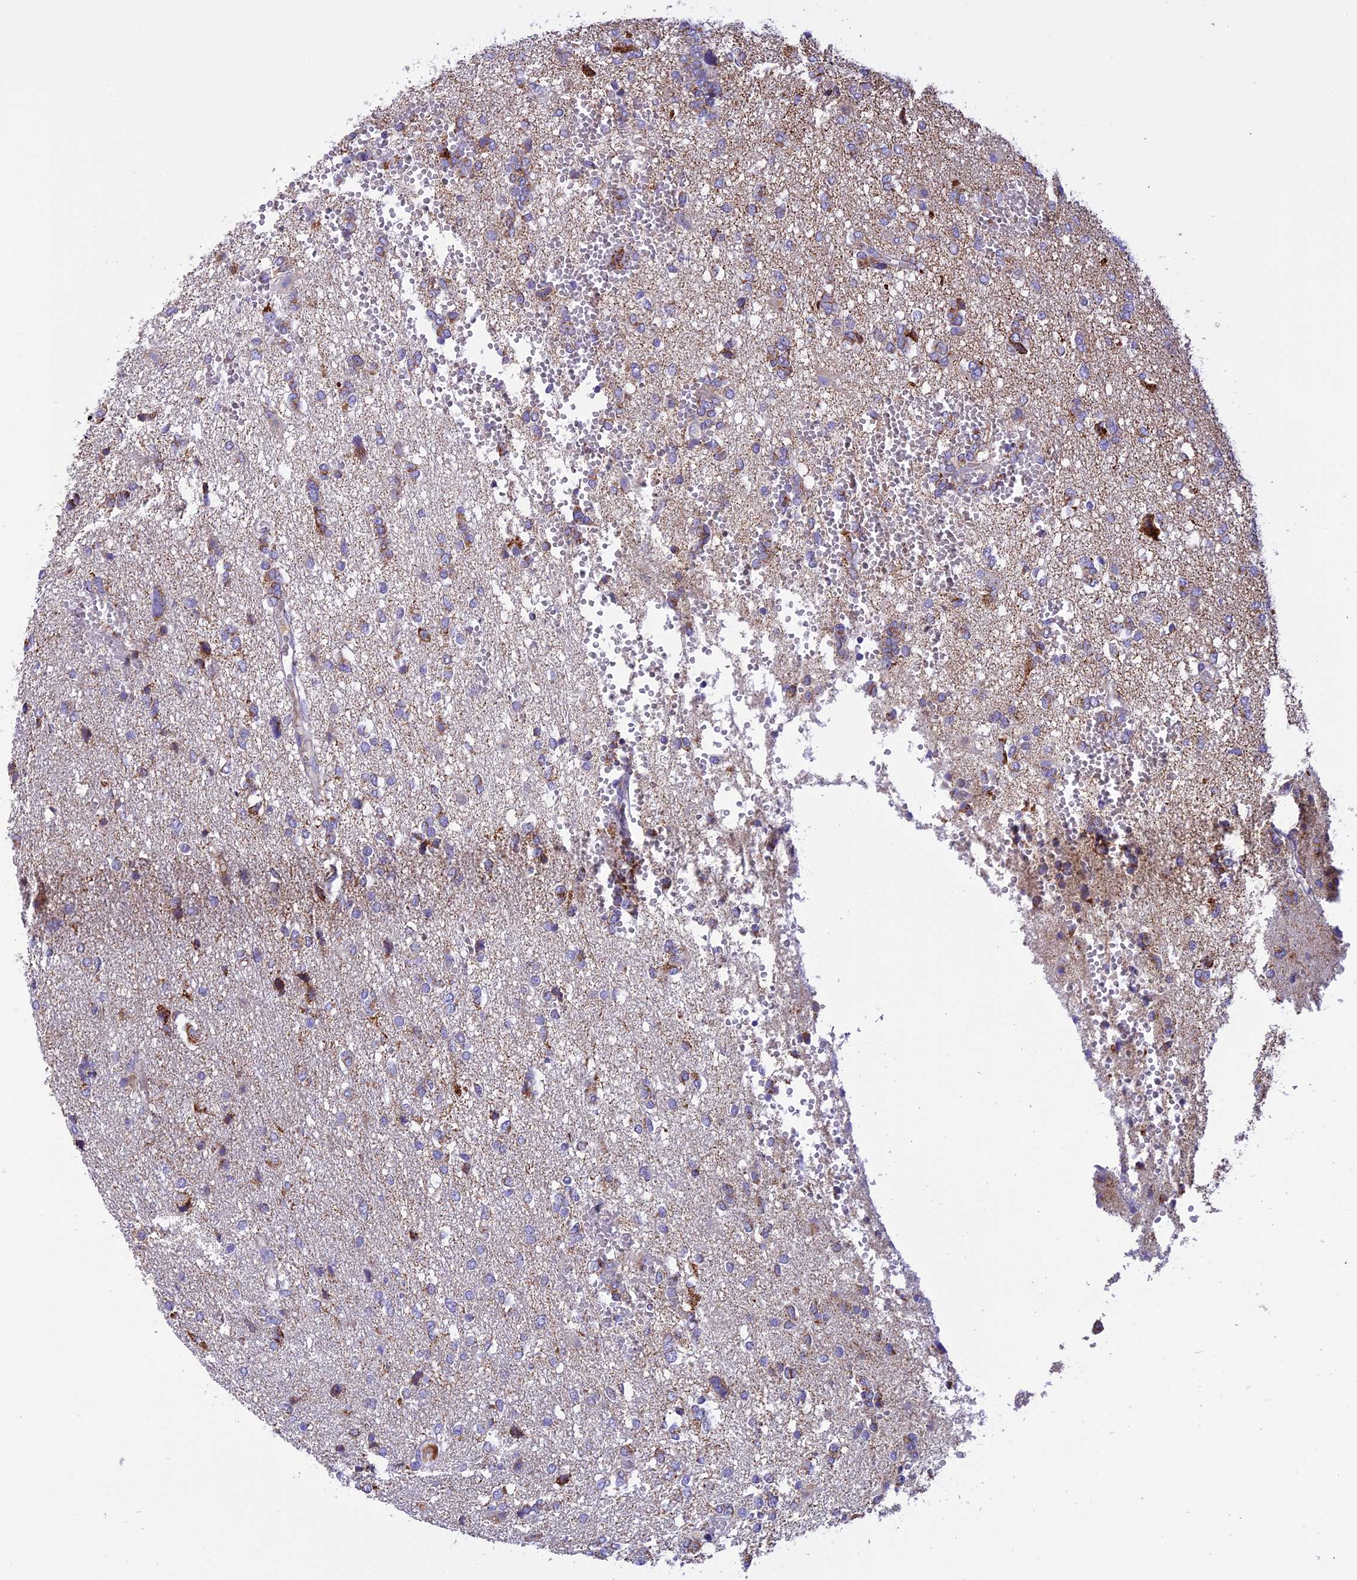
{"staining": {"intensity": "weak", "quantity": "25%-75%", "location": "cytoplasmic/membranous"}, "tissue": "glioma", "cell_type": "Tumor cells", "image_type": "cancer", "snomed": [{"axis": "morphology", "description": "Glioma, malignant, High grade"}, {"axis": "topography", "description": "Brain"}], "caption": "About 25%-75% of tumor cells in human glioma reveal weak cytoplasmic/membranous protein expression as visualized by brown immunohistochemical staining.", "gene": "KCNG1", "patient": {"sex": "female", "age": 59}}